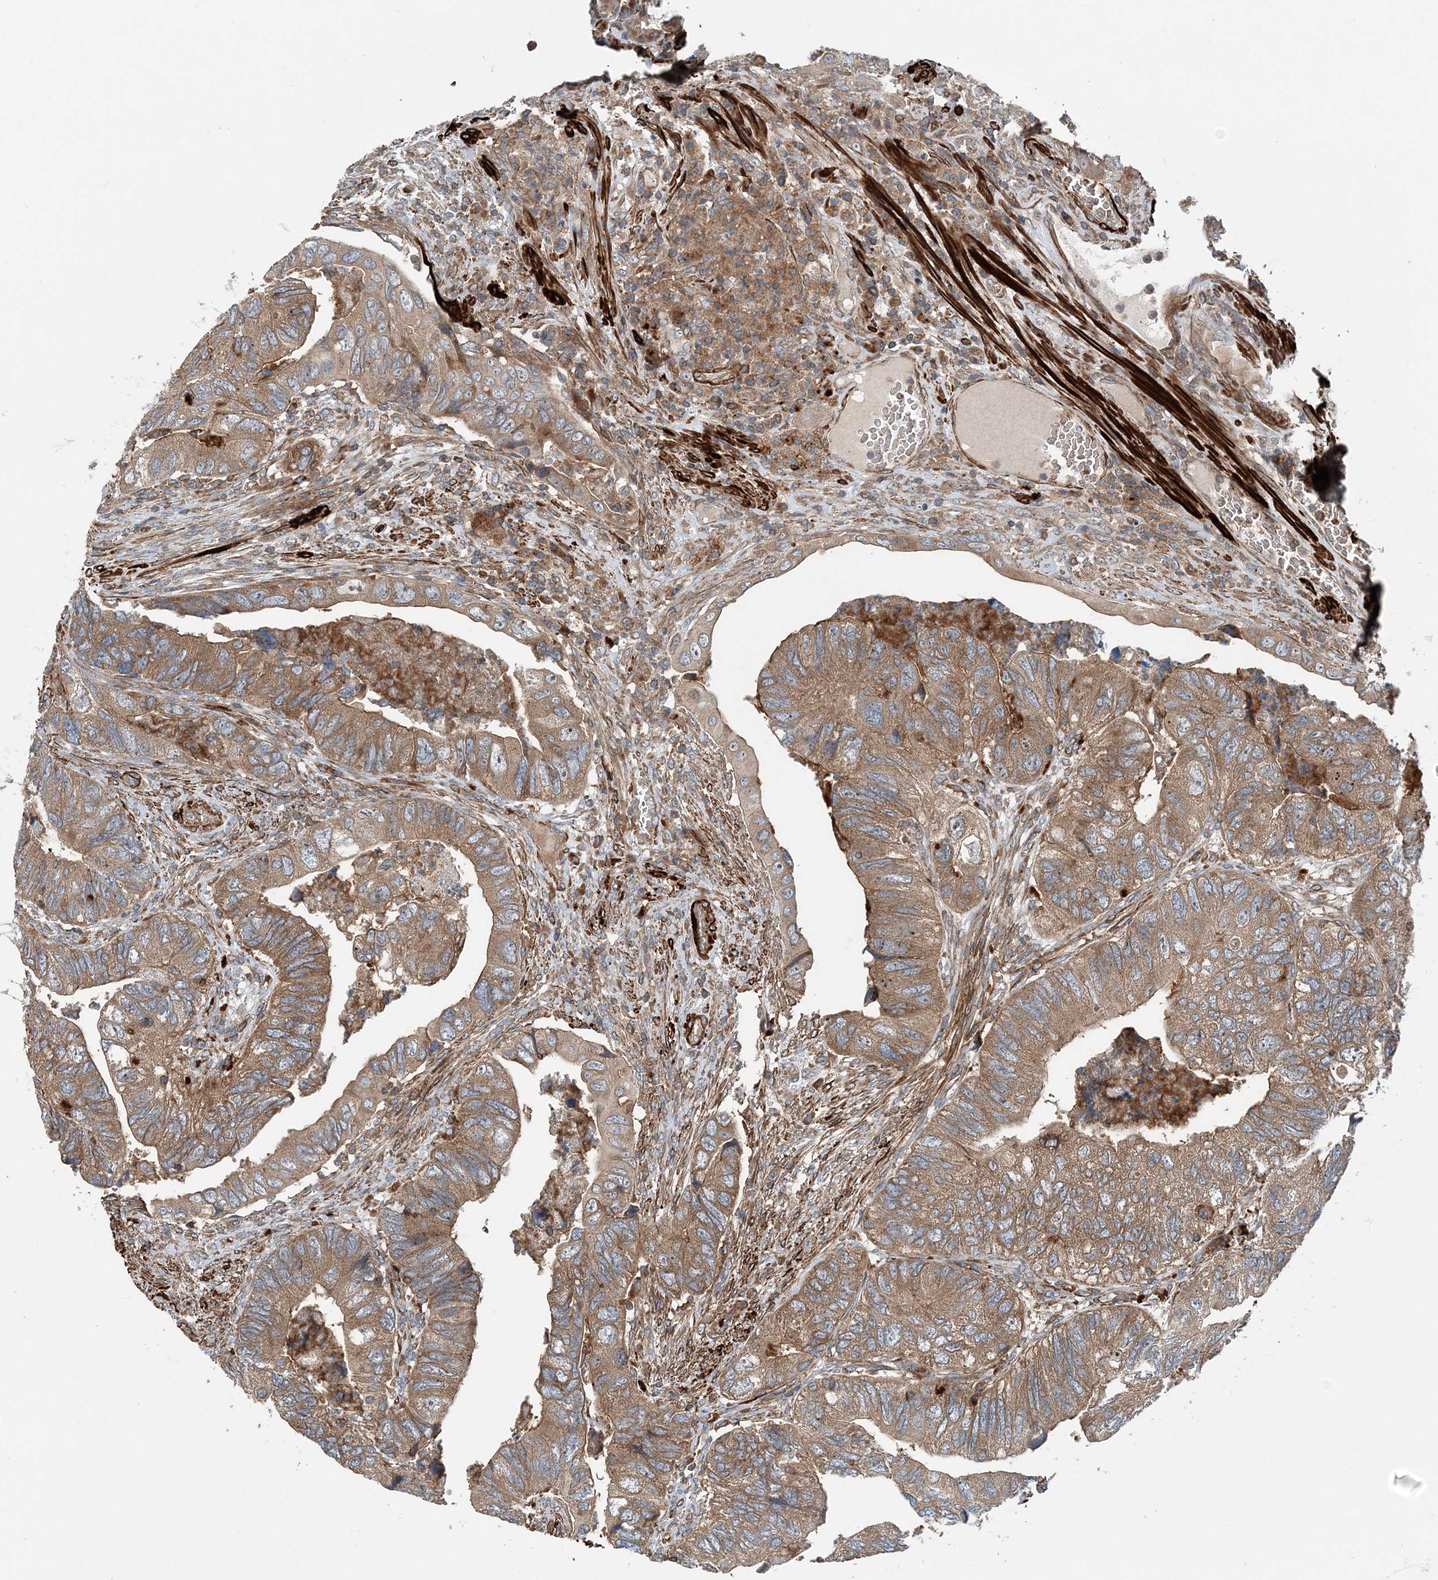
{"staining": {"intensity": "moderate", "quantity": ">75%", "location": "cytoplasmic/membranous"}, "tissue": "colorectal cancer", "cell_type": "Tumor cells", "image_type": "cancer", "snomed": [{"axis": "morphology", "description": "Adenocarcinoma, NOS"}, {"axis": "topography", "description": "Rectum"}], "caption": "Immunohistochemical staining of colorectal cancer shows moderate cytoplasmic/membranous protein staining in approximately >75% of tumor cells. (brown staining indicates protein expression, while blue staining denotes nuclei).", "gene": "TTI1", "patient": {"sex": "male", "age": 63}}